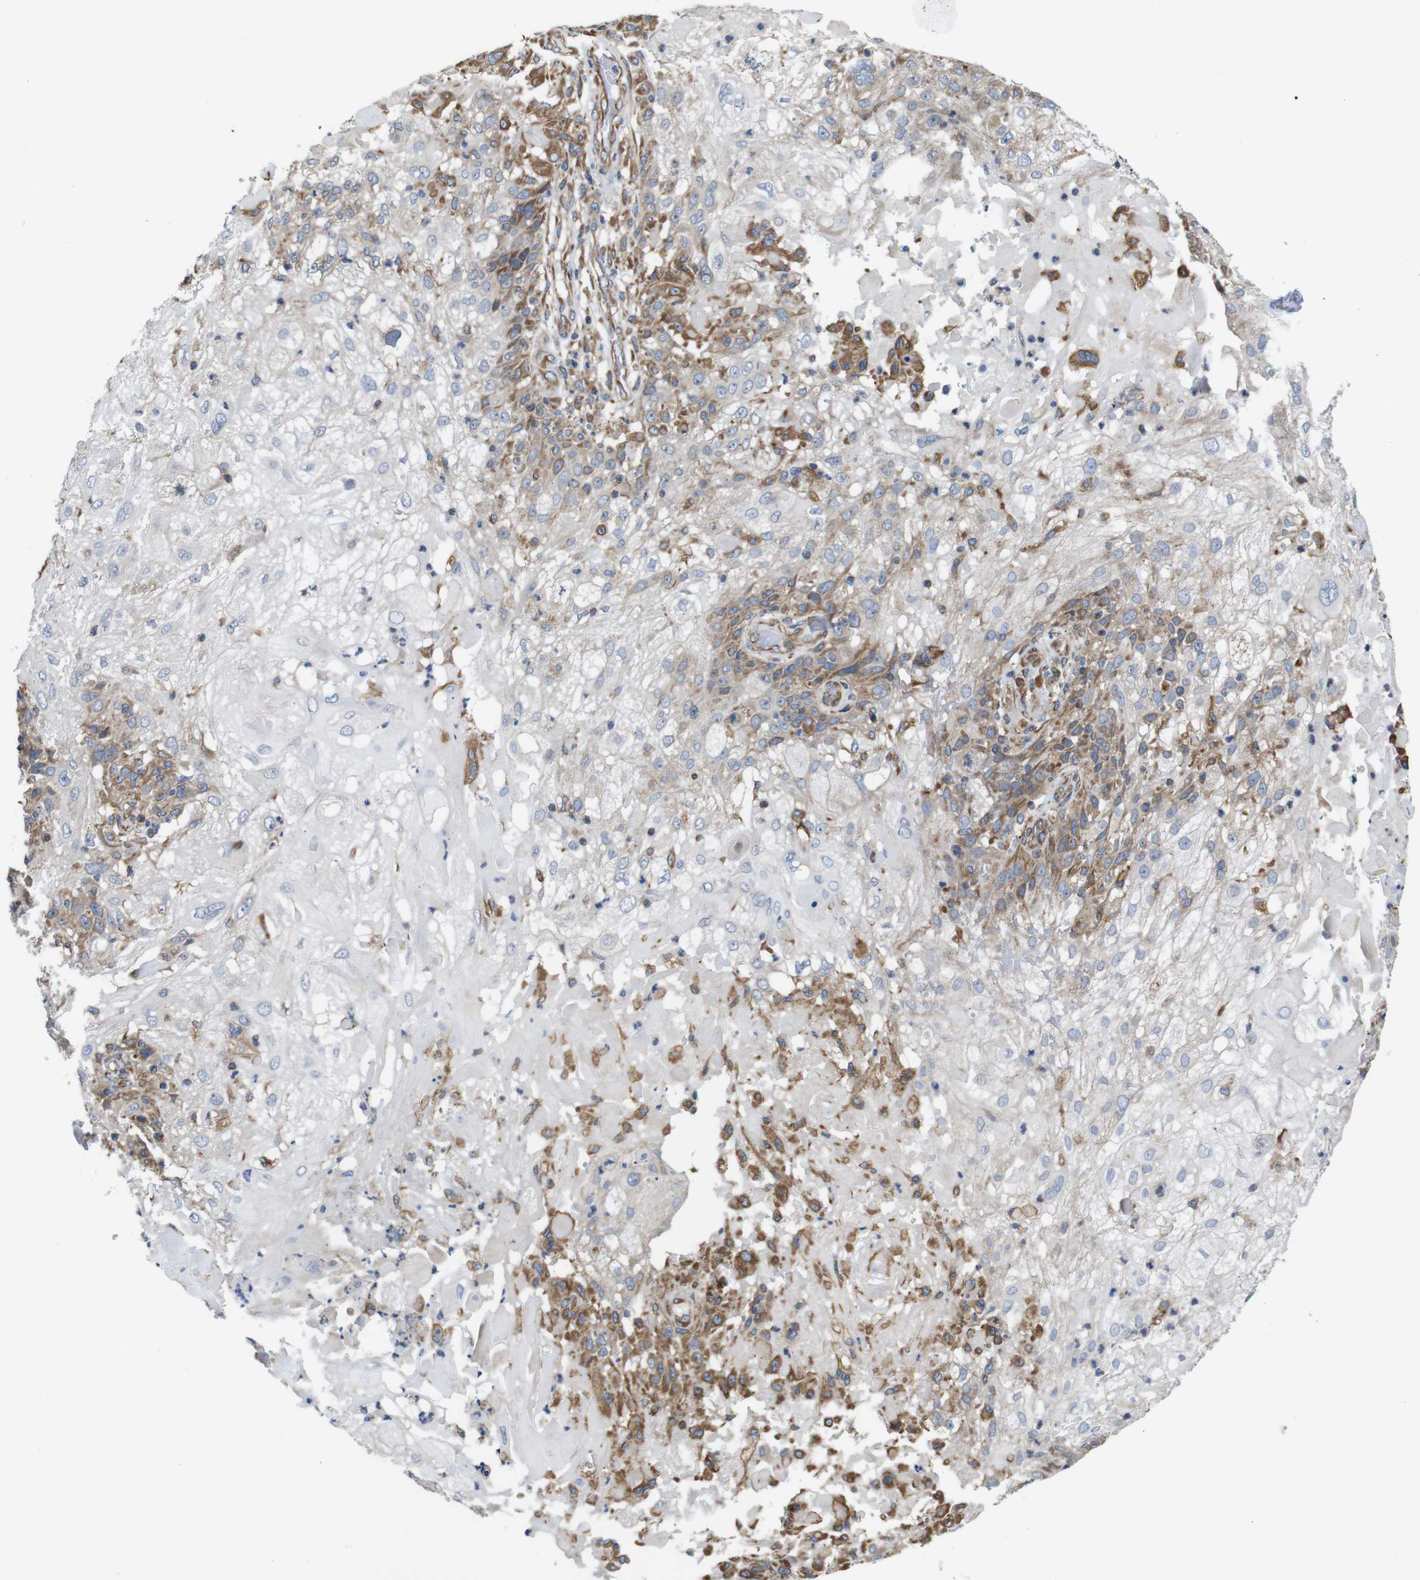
{"staining": {"intensity": "moderate", "quantity": "25%-75%", "location": "cytoplasmic/membranous"}, "tissue": "skin cancer", "cell_type": "Tumor cells", "image_type": "cancer", "snomed": [{"axis": "morphology", "description": "Normal tissue, NOS"}, {"axis": "morphology", "description": "Squamous cell carcinoma, NOS"}, {"axis": "topography", "description": "Skin"}], "caption": "Immunohistochemical staining of skin cancer shows medium levels of moderate cytoplasmic/membranous positivity in approximately 25%-75% of tumor cells. (DAB (3,3'-diaminobenzidine) IHC, brown staining for protein, blue staining for nuclei).", "gene": "POMK", "patient": {"sex": "female", "age": 83}}